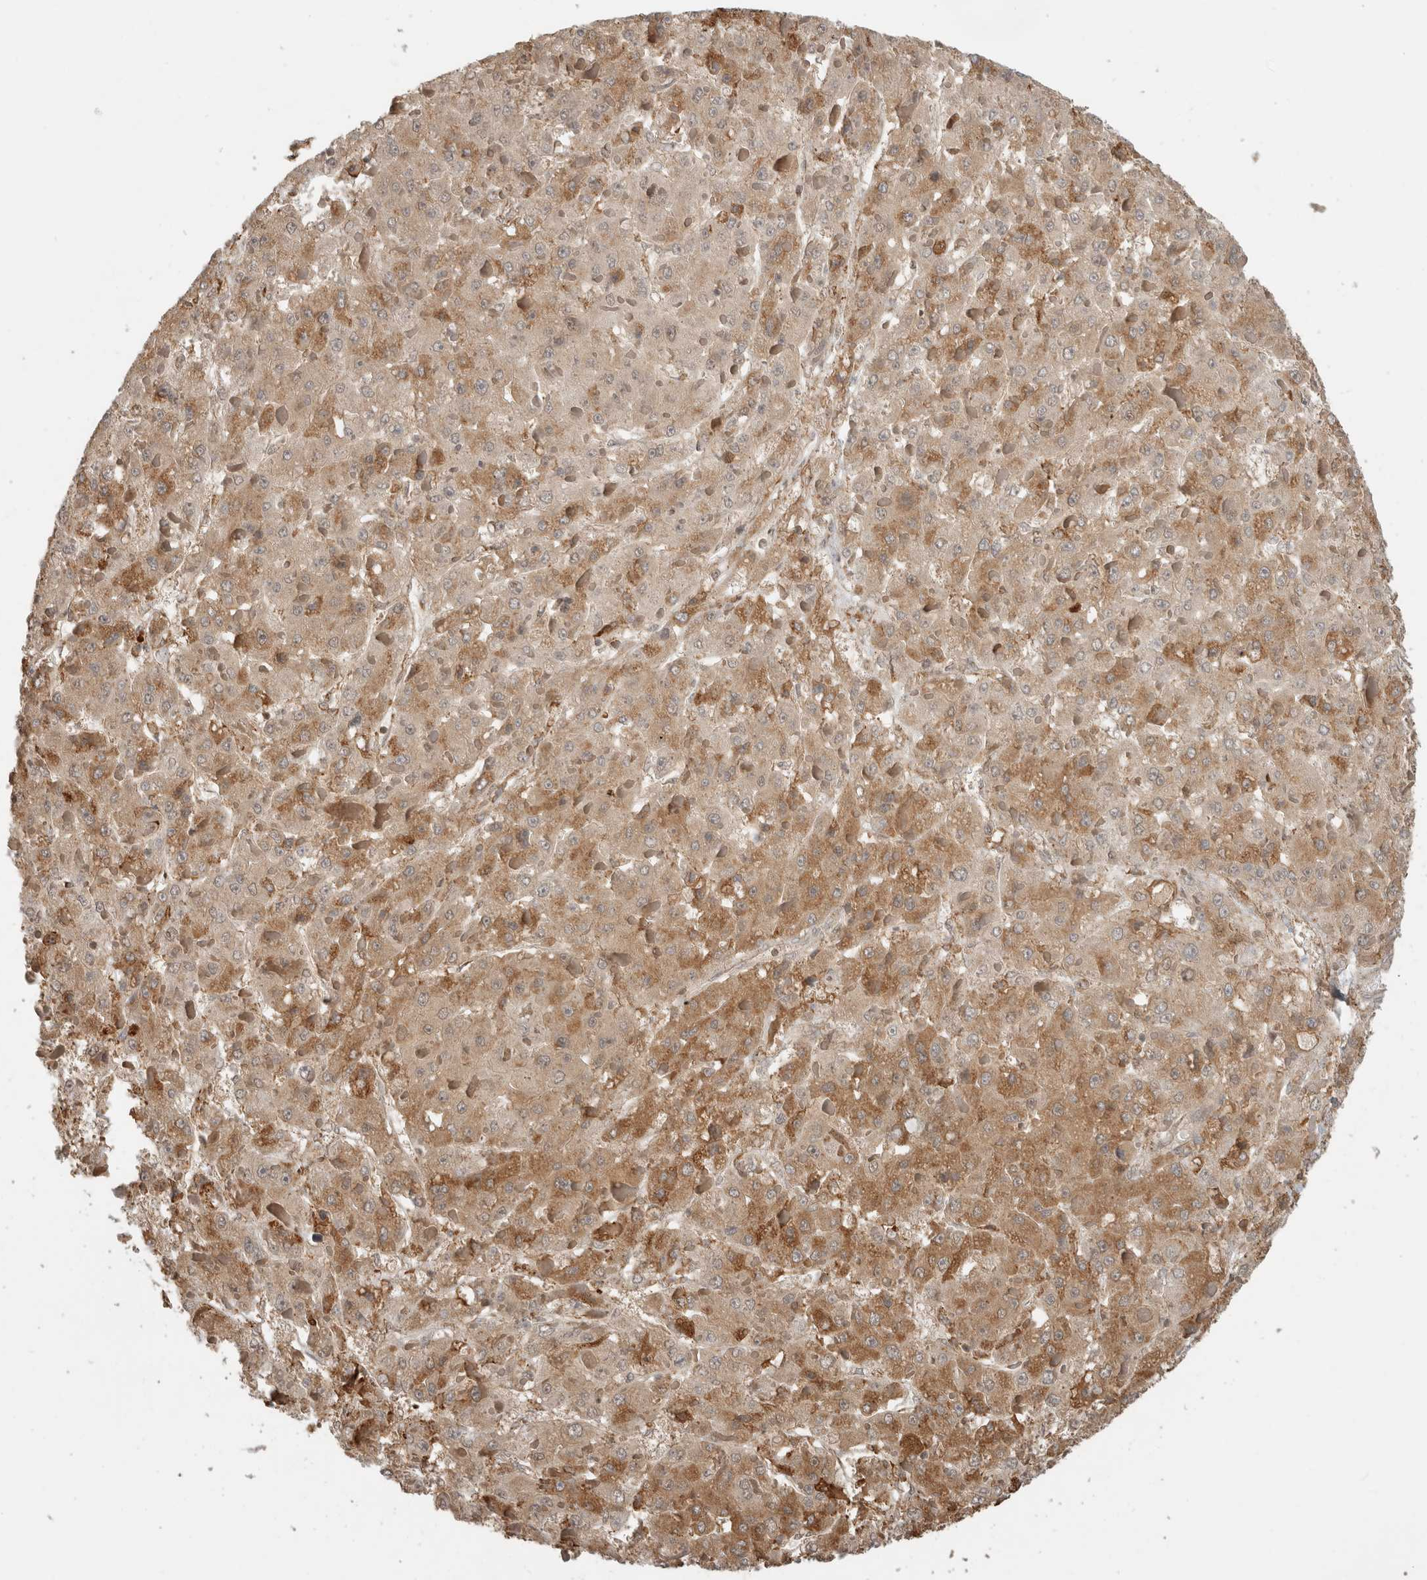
{"staining": {"intensity": "moderate", "quantity": ">75%", "location": "cytoplasmic/membranous"}, "tissue": "liver cancer", "cell_type": "Tumor cells", "image_type": "cancer", "snomed": [{"axis": "morphology", "description": "Carcinoma, Hepatocellular, NOS"}, {"axis": "topography", "description": "Liver"}], "caption": "Brown immunohistochemical staining in human liver hepatocellular carcinoma shows moderate cytoplasmic/membranous expression in approximately >75% of tumor cells. (Brightfield microscopy of DAB IHC at high magnification).", "gene": "MS4A7", "patient": {"sex": "female", "age": 73}}